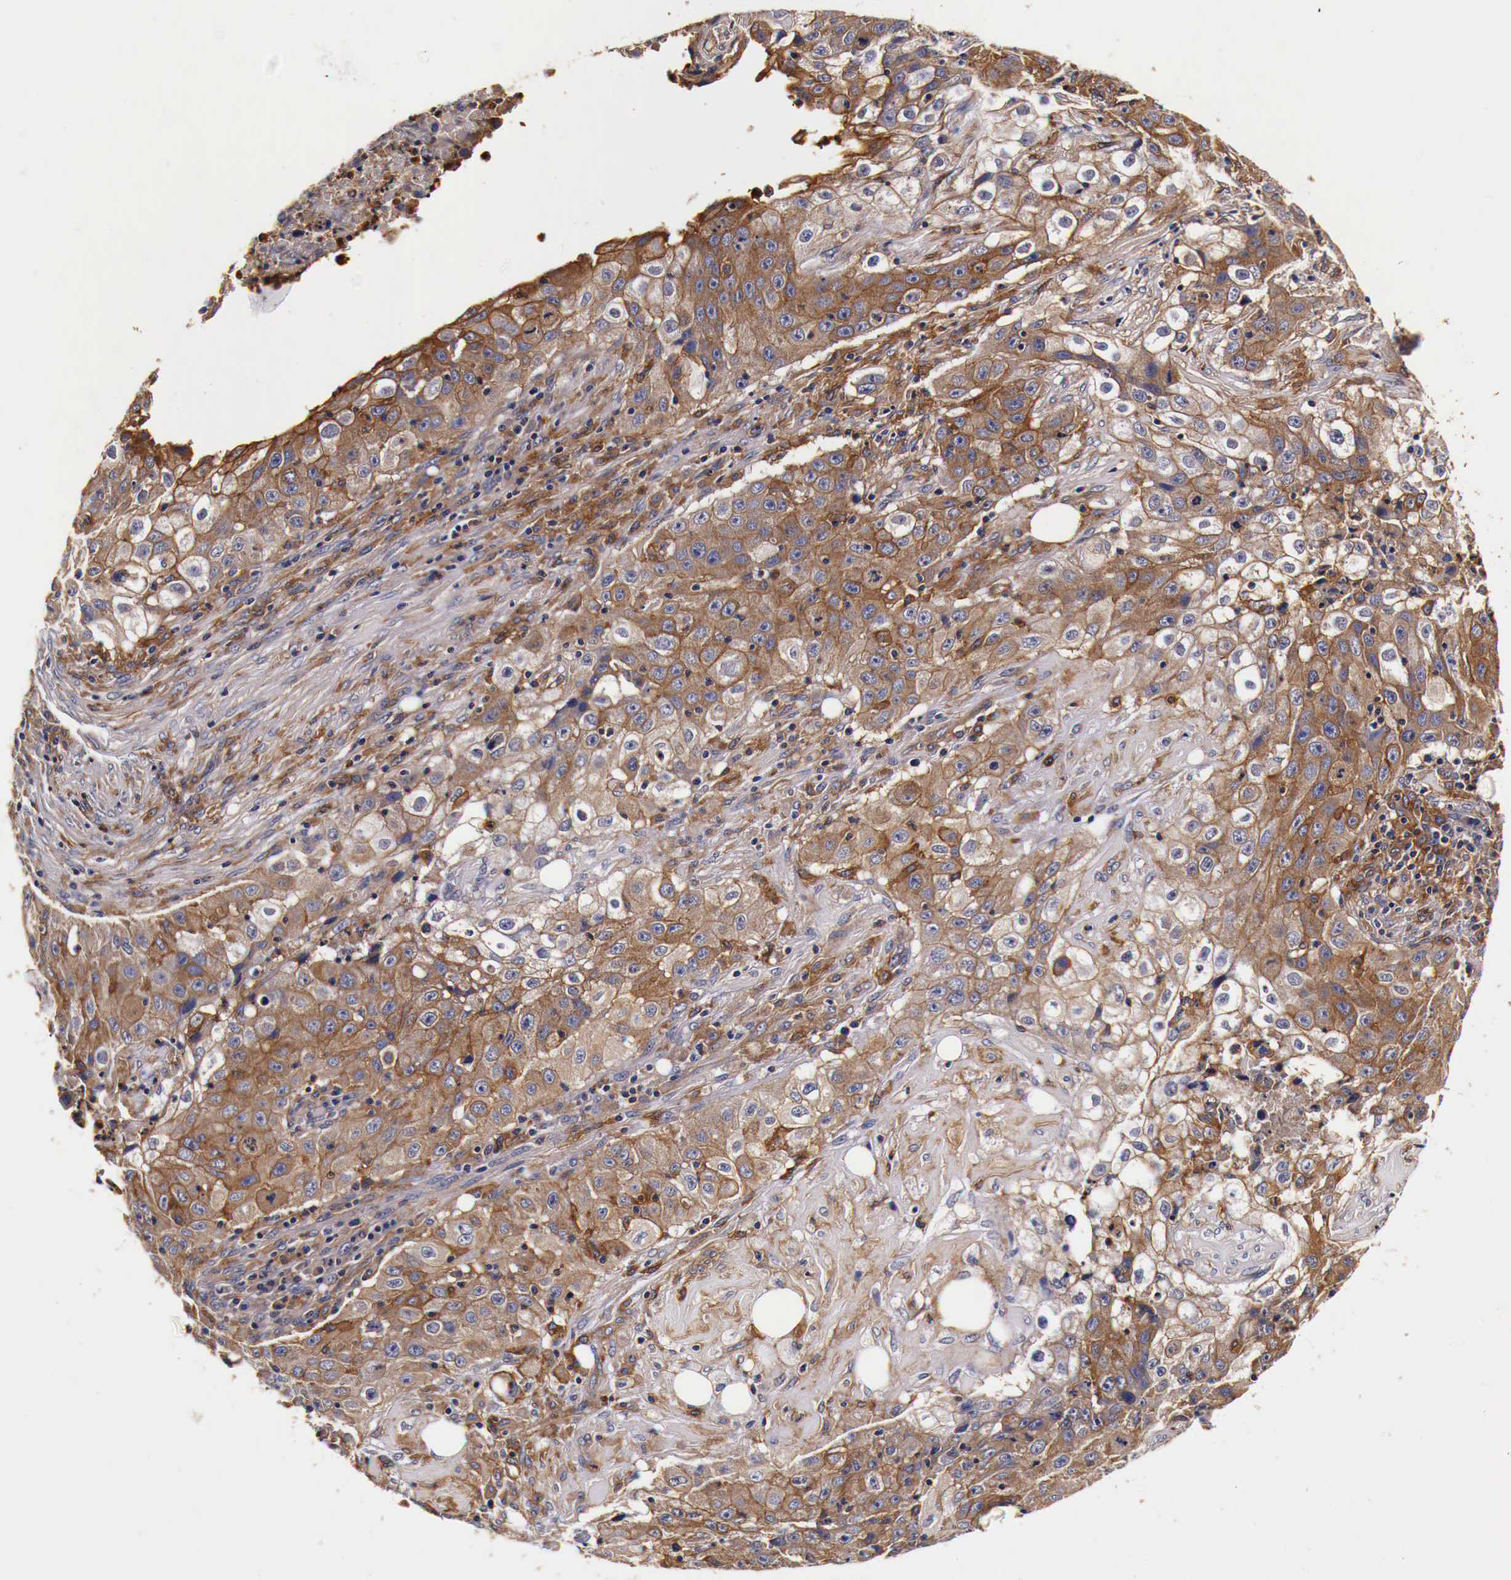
{"staining": {"intensity": "weak", "quantity": ">75%", "location": "cytoplasmic/membranous"}, "tissue": "lung cancer", "cell_type": "Tumor cells", "image_type": "cancer", "snomed": [{"axis": "morphology", "description": "Squamous cell carcinoma, NOS"}, {"axis": "topography", "description": "Lung"}], "caption": "Tumor cells show weak cytoplasmic/membranous positivity in approximately >75% of cells in lung cancer (squamous cell carcinoma).", "gene": "RP2", "patient": {"sex": "male", "age": 64}}